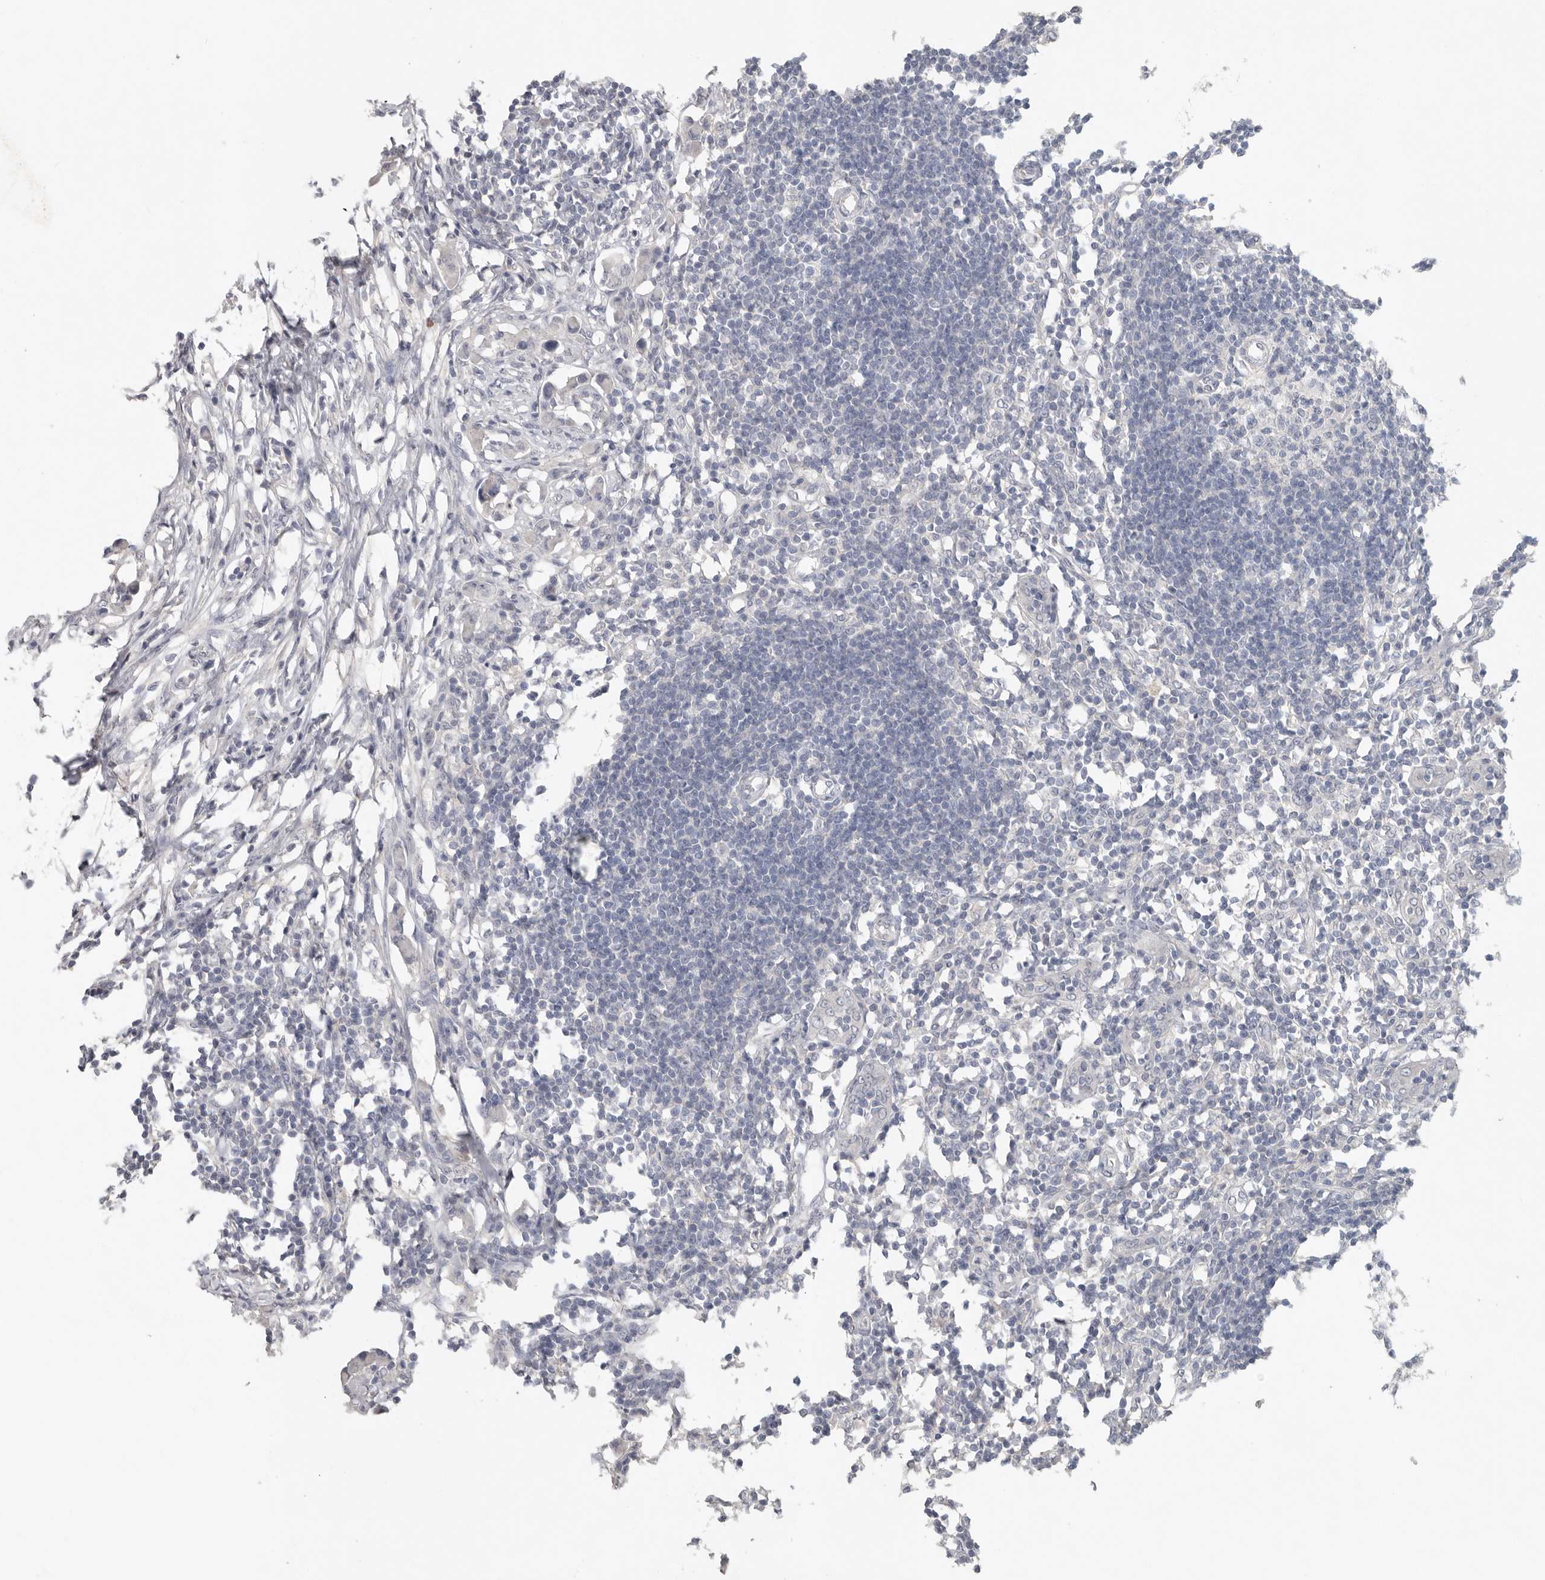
{"staining": {"intensity": "negative", "quantity": "none", "location": "none"}, "tissue": "lymph node", "cell_type": "Germinal center cells", "image_type": "normal", "snomed": [{"axis": "morphology", "description": "Normal tissue, NOS"}, {"axis": "morphology", "description": "Malignant melanoma, Metastatic site"}, {"axis": "topography", "description": "Lymph node"}], "caption": "Immunohistochemistry image of benign lymph node: human lymph node stained with DAB (3,3'-diaminobenzidine) demonstrates no significant protein expression in germinal center cells.", "gene": "REG4", "patient": {"sex": "male", "age": 41}}